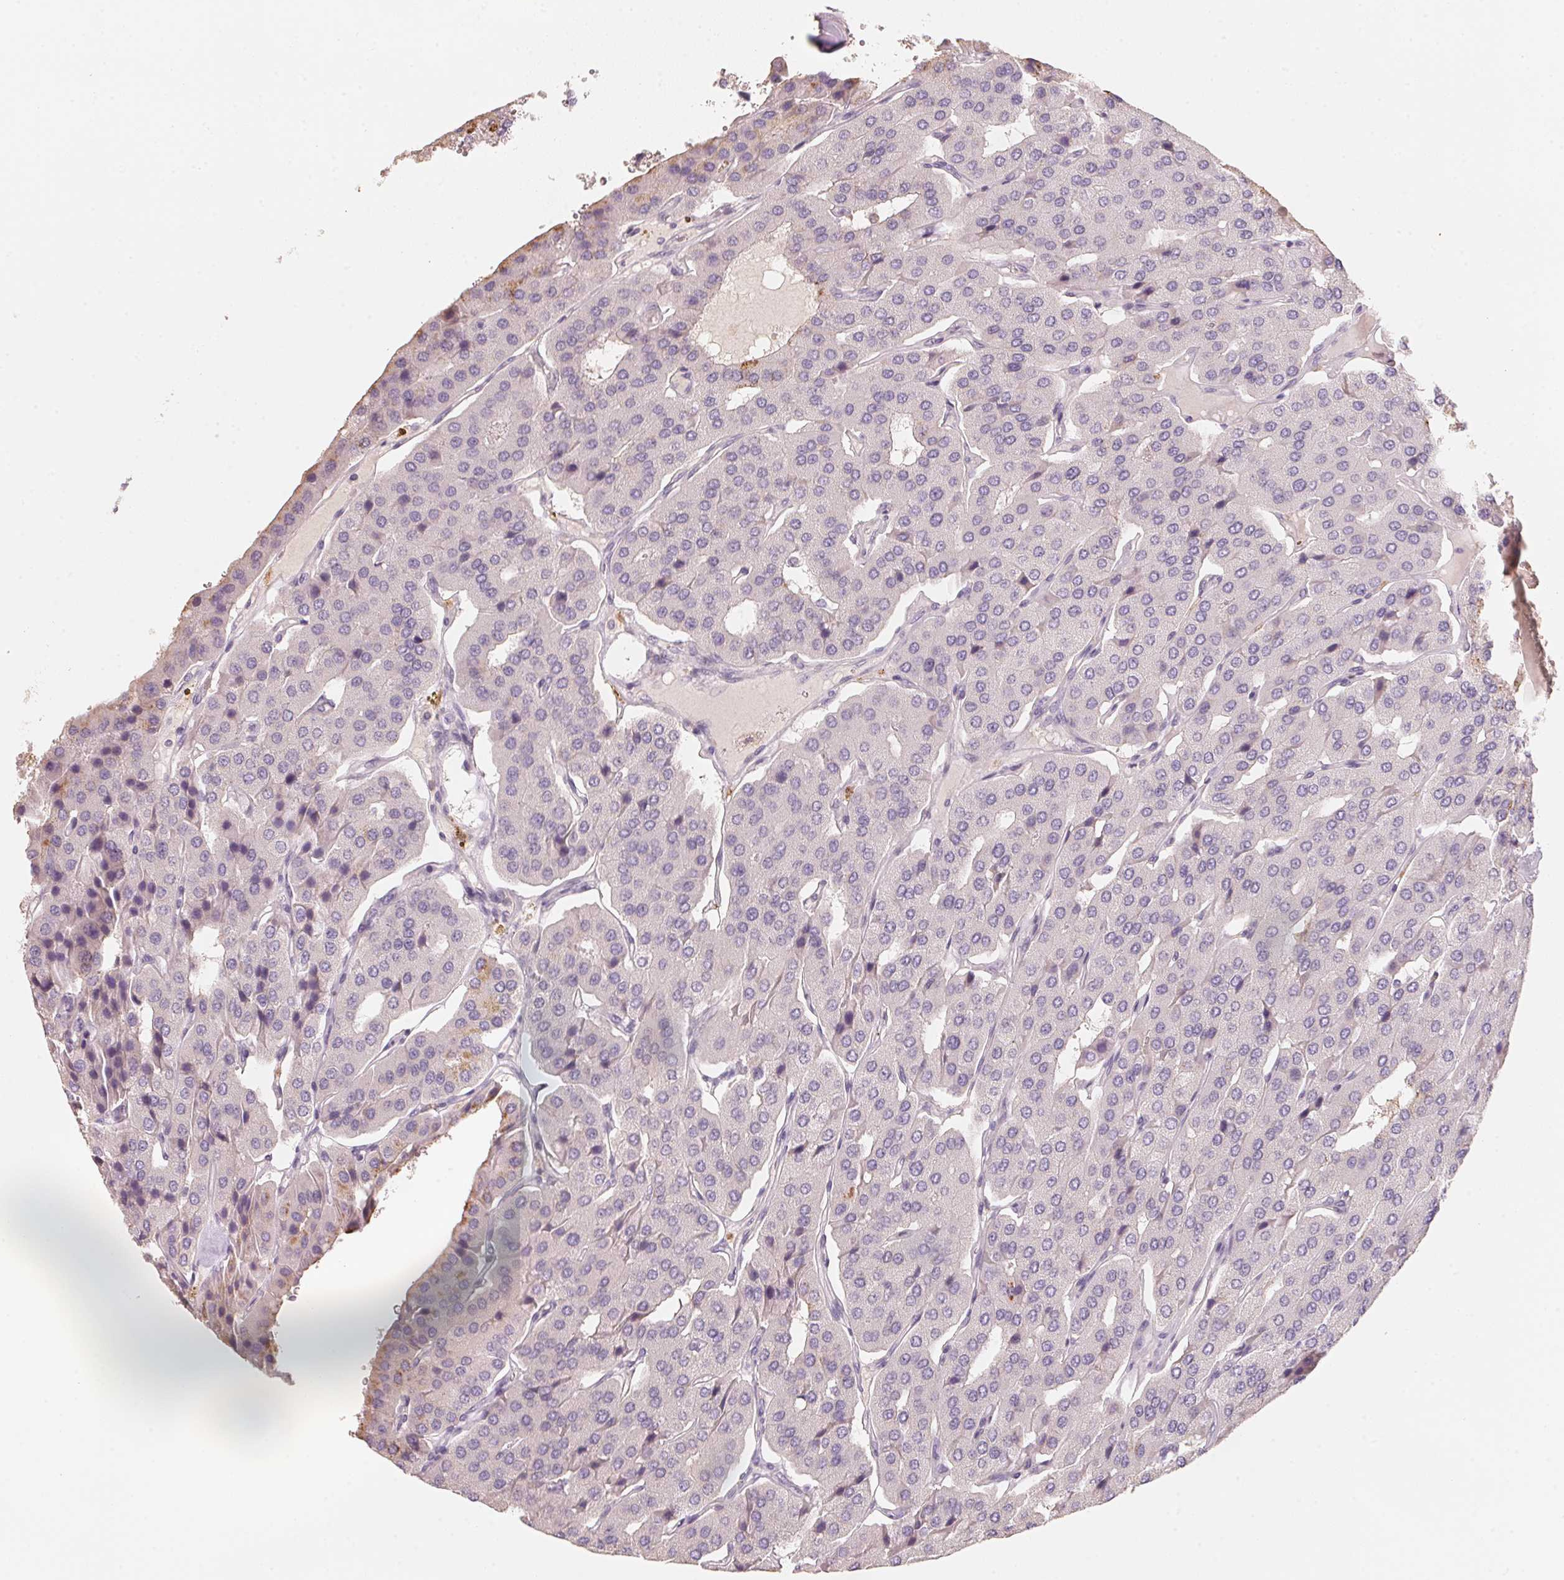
{"staining": {"intensity": "negative", "quantity": "none", "location": "none"}, "tissue": "parathyroid gland", "cell_type": "Glandular cells", "image_type": "normal", "snomed": [{"axis": "morphology", "description": "Normal tissue, NOS"}, {"axis": "morphology", "description": "Adenoma, NOS"}, {"axis": "topography", "description": "Parathyroid gland"}], "caption": "This is an immunohistochemistry photomicrograph of unremarkable parathyroid gland. There is no expression in glandular cells.", "gene": "TREH", "patient": {"sex": "female", "age": 86}}